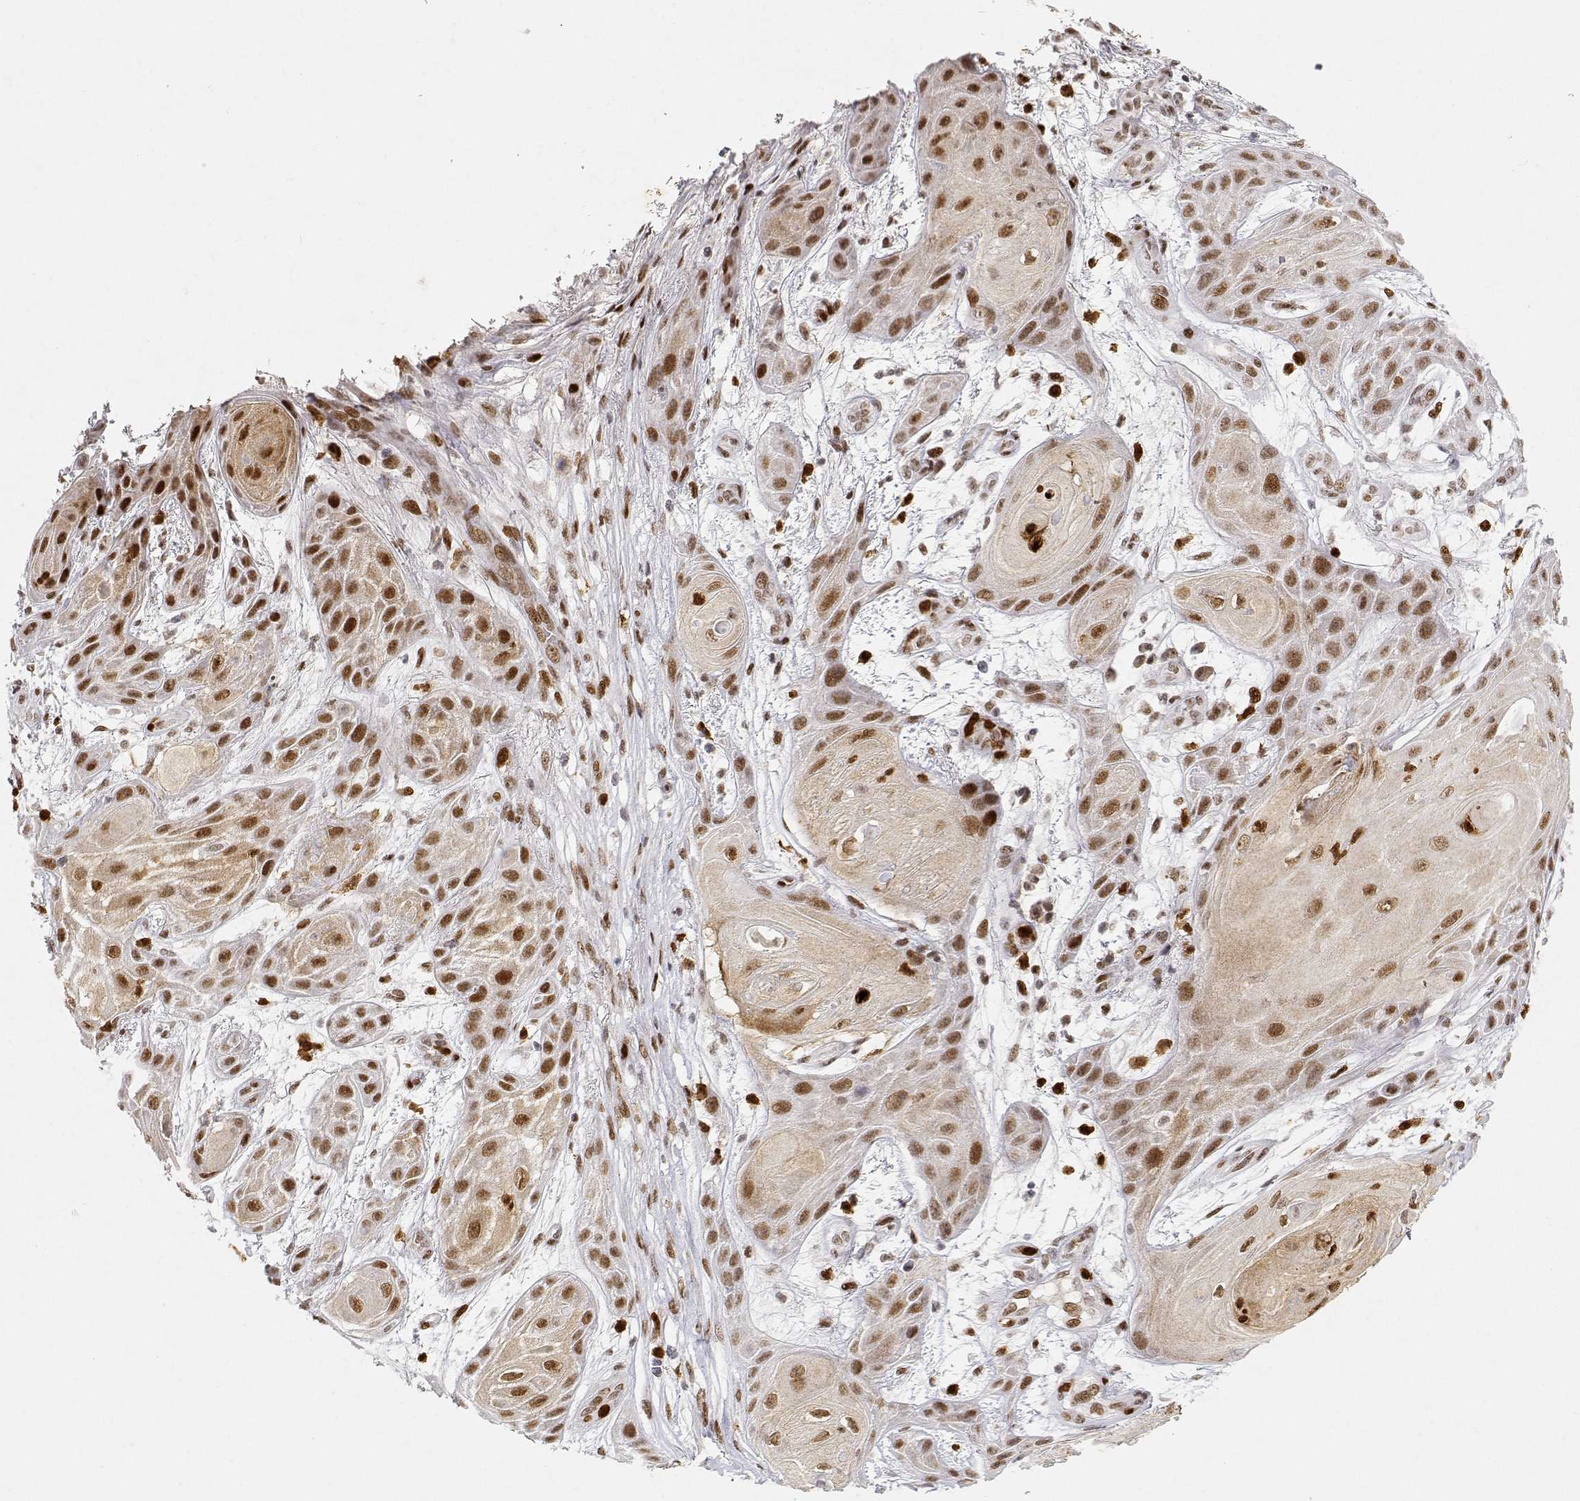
{"staining": {"intensity": "moderate", "quantity": ">75%", "location": "nuclear"}, "tissue": "skin cancer", "cell_type": "Tumor cells", "image_type": "cancer", "snomed": [{"axis": "morphology", "description": "Squamous cell carcinoma, NOS"}, {"axis": "topography", "description": "Skin"}], "caption": "Immunohistochemical staining of human squamous cell carcinoma (skin) demonstrates medium levels of moderate nuclear expression in approximately >75% of tumor cells.", "gene": "RSF1", "patient": {"sex": "male", "age": 62}}